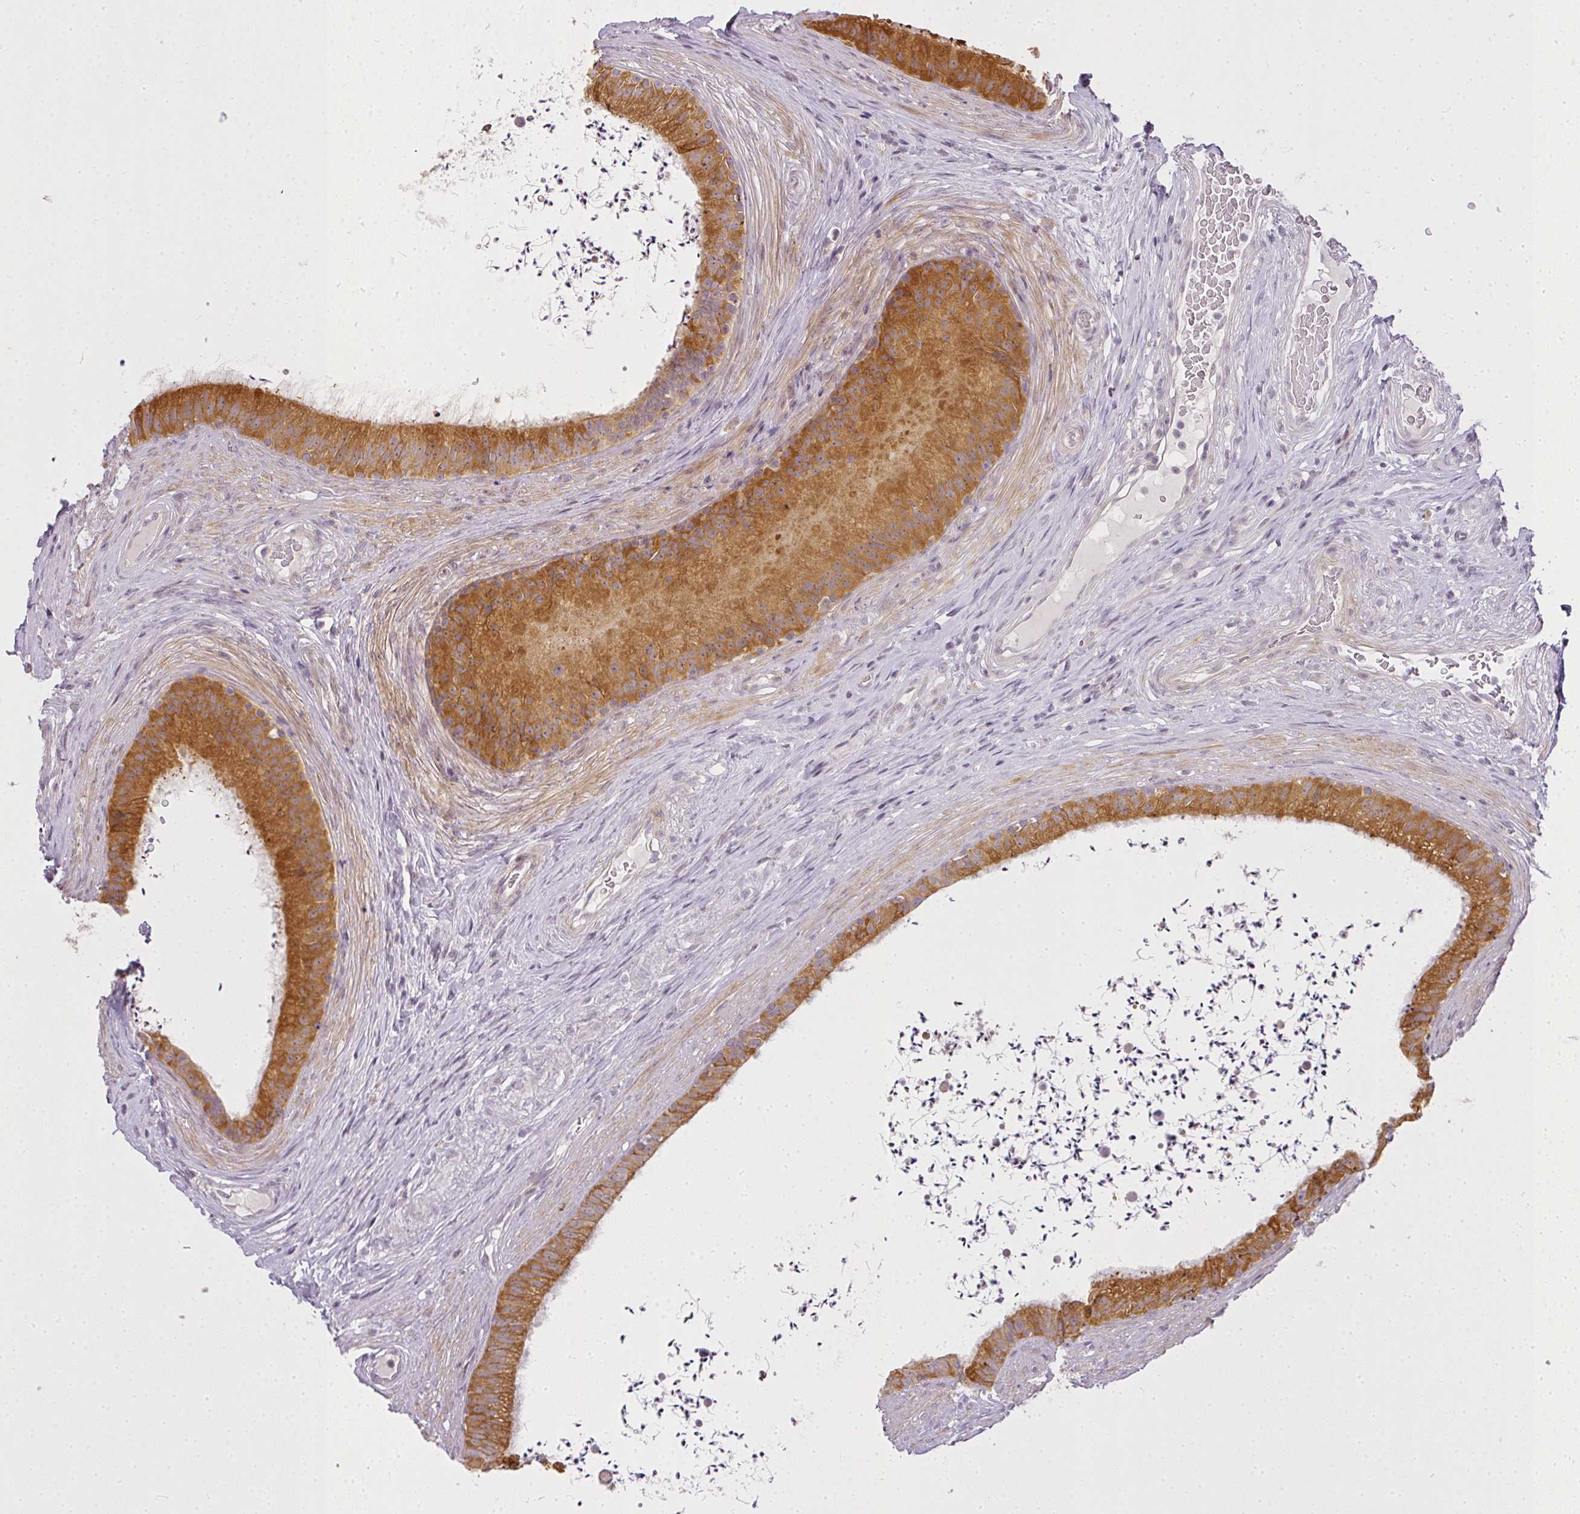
{"staining": {"intensity": "moderate", "quantity": ">75%", "location": "cytoplasmic/membranous"}, "tissue": "epididymis", "cell_type": "Glandular cells", "image_type": "normal", "snomed": [{"axis": "morphology", "description": "Normal tissue, NOS"}, {"axis": "topography", "description": "Testis"}, {"axis": "topography", "description": "Epididymis"}], "caption": "Brown immunohistochemical staining in unremarkable epididymis displays moderate cytoplasmic/membranous expression in about >75% of glandular cells.", "gene": "MED19", "patient": {"sex": "male", "age": 41}}